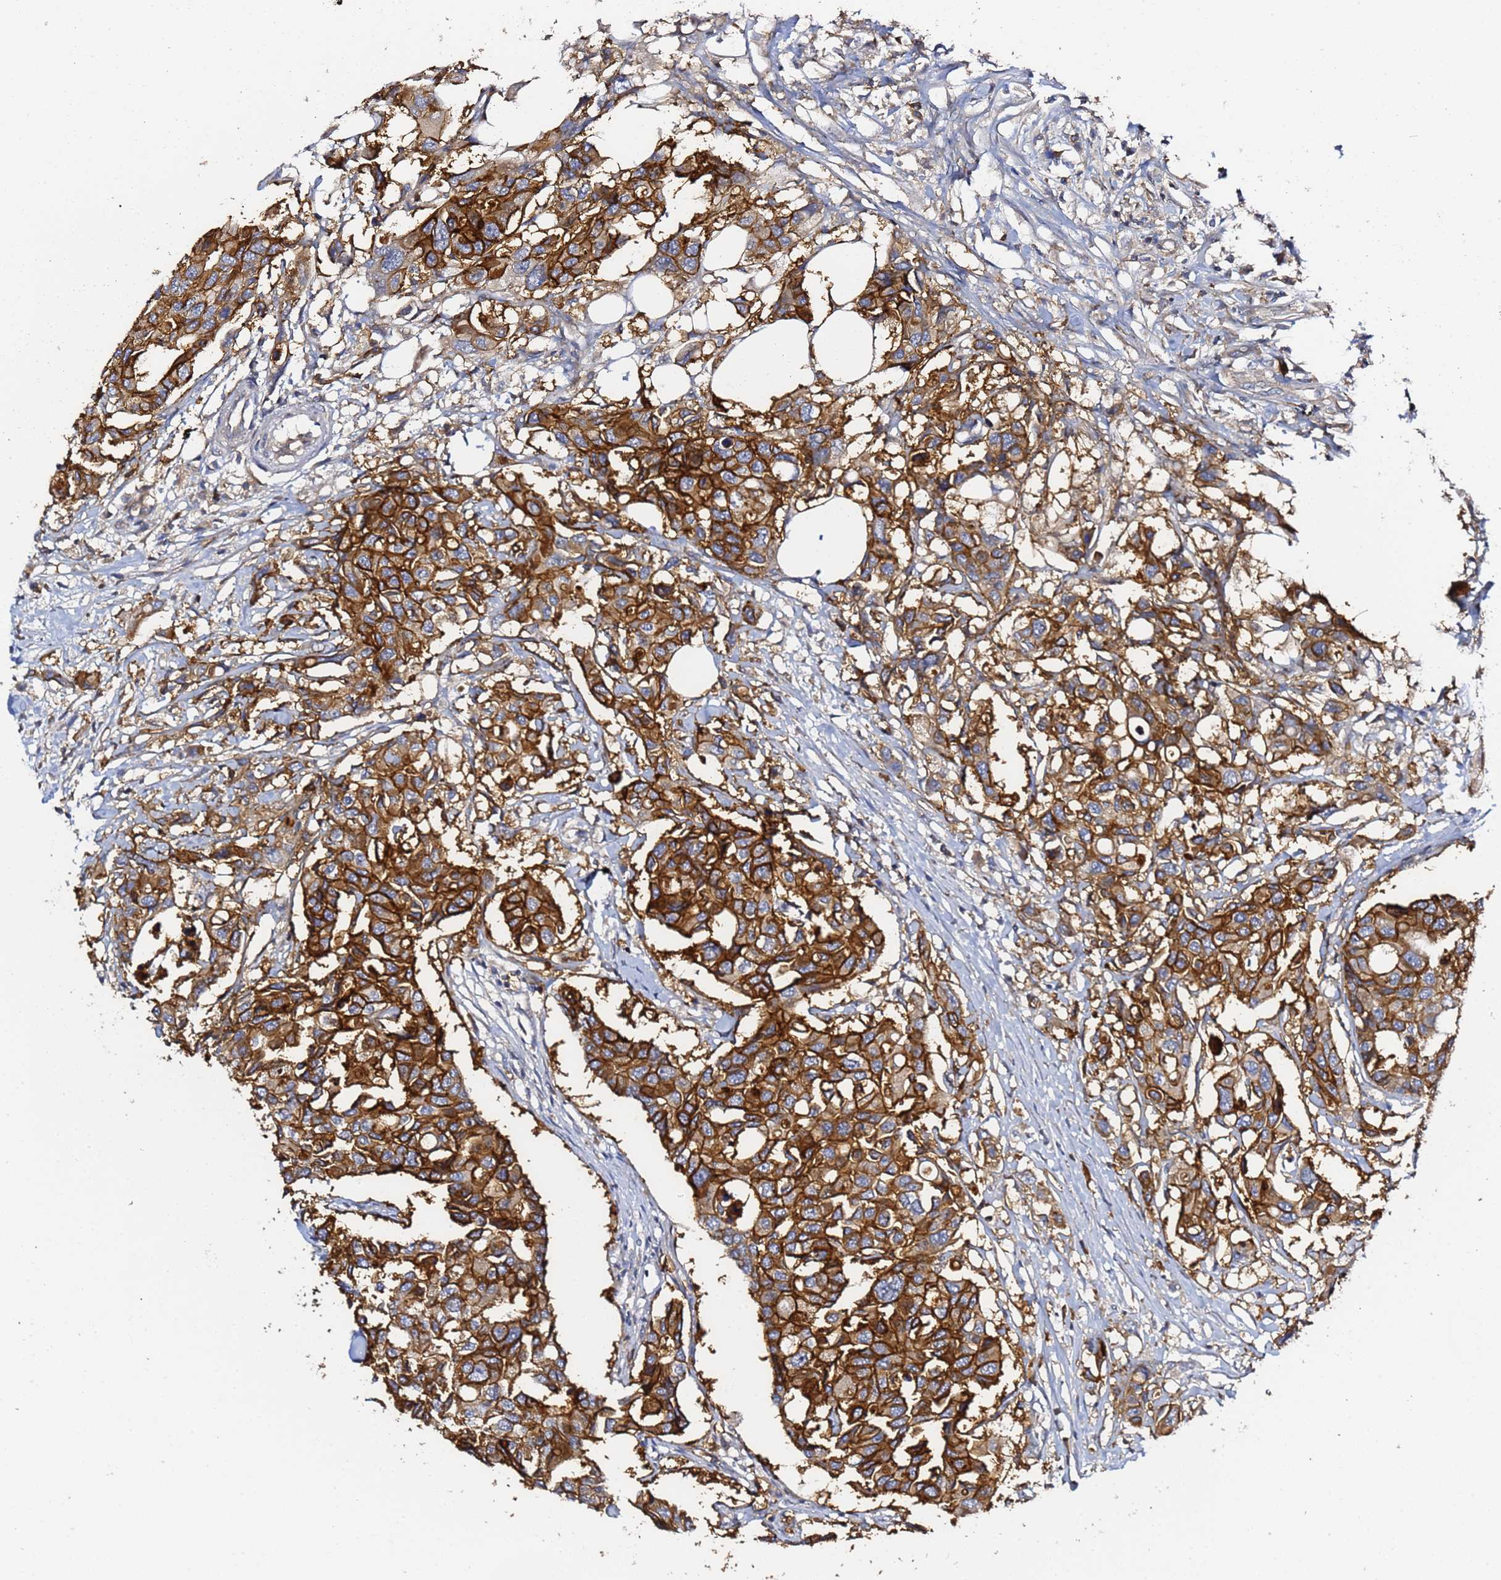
{"staining": {"intensity": "strong", "quantity": "25%-75%", "location": "cytoplasmic/membranous"}, "tissue": "colorectal cancer", "cell_type": "Tumor cells", "image_type": "cancer", "snomed": [{"axis": "morphology", "description": "Adenocarcinoma, NOS"}, {"axis": "topography", "description": "Colon"}], "caption": "A photomicrograph showing strong cytoplasmic/membranous positivity in approximately 25%-75% of tumor cells in adenocarcinoma (colorectal), as visualized by brown immunohistochemical staining.", "gene": "LRRC69", "patient": {"sex": "male", "age": 77}}